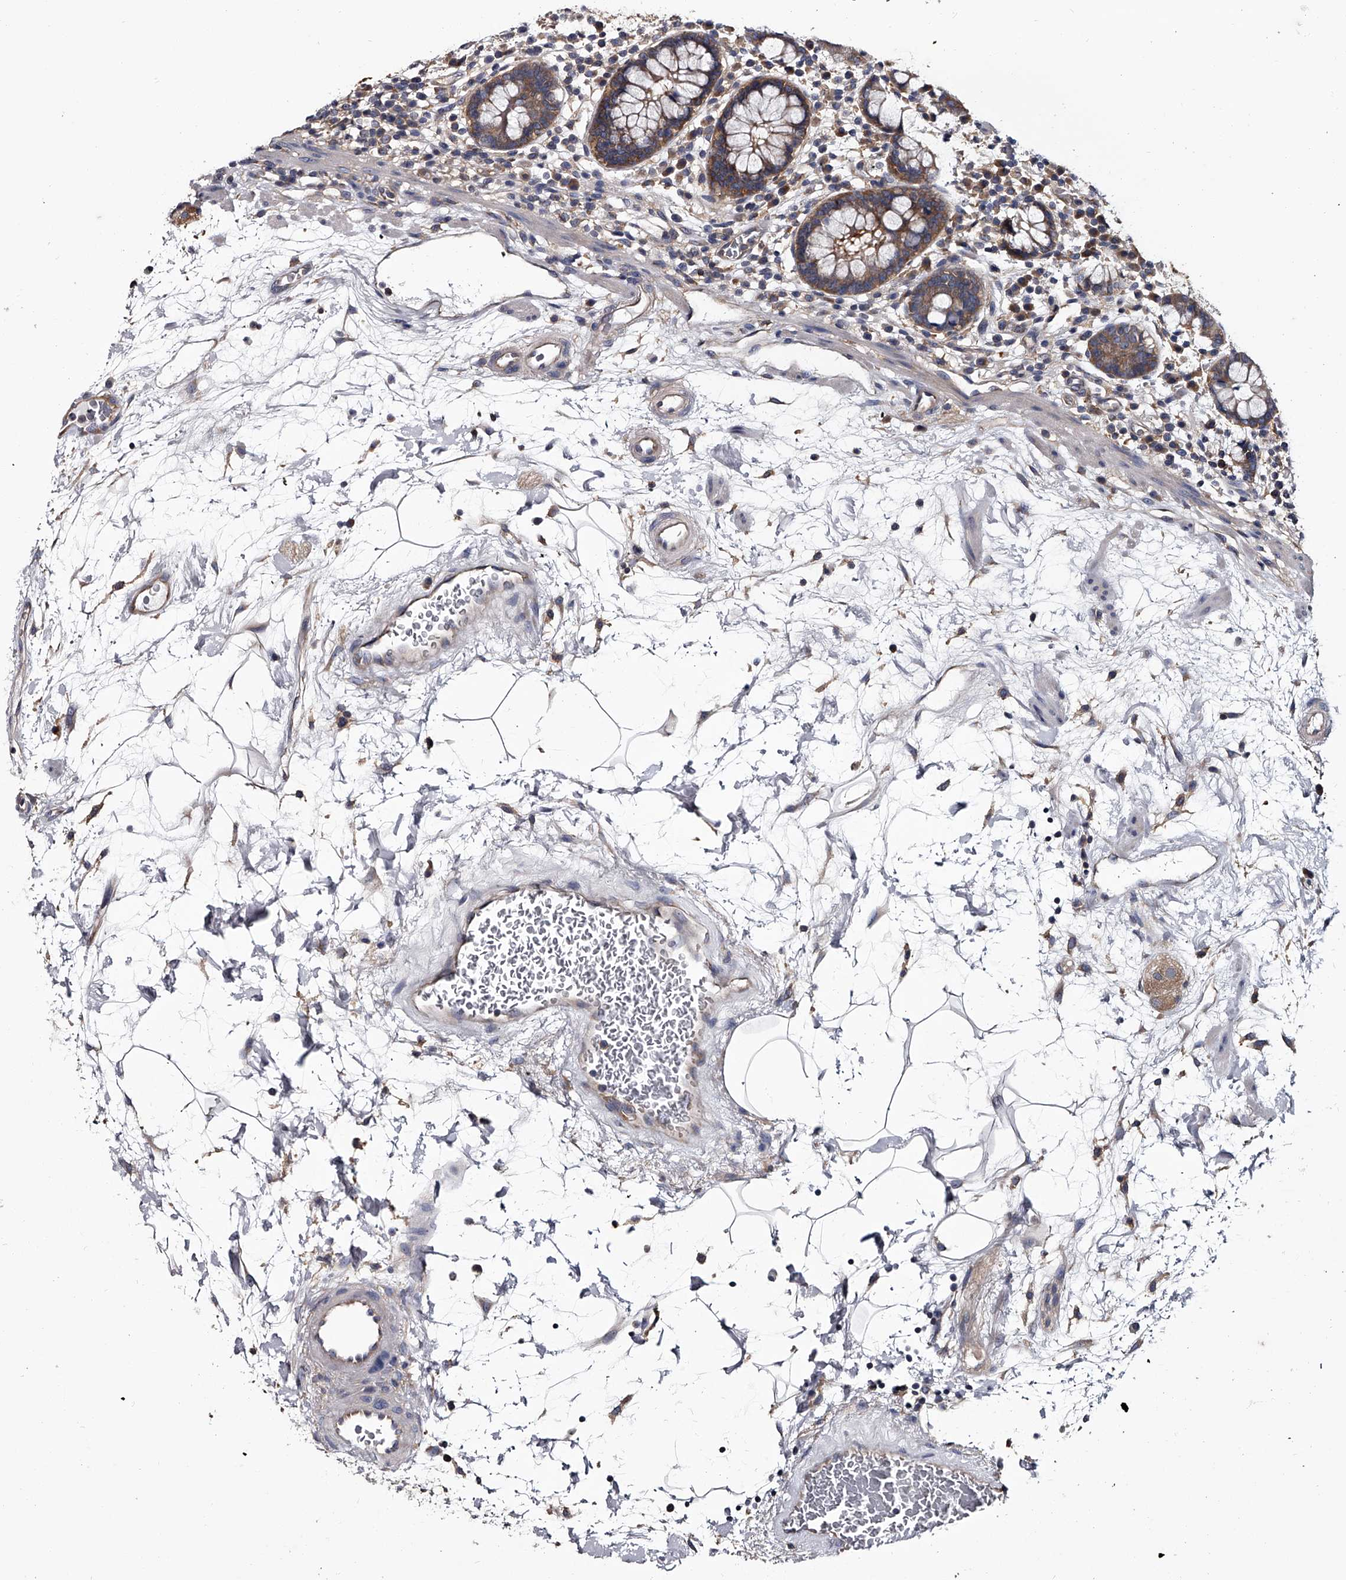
{"staining": {"intensity": "weak", "quantity": ">75%", "location": "cytoplasmic/membranous"}, "tissue": "colon", "cell_type": "Endothelial cells", "image_type": "normal", "snomed": [{"axis": "morphology", "description": "Normal tissue, NOS"}, {"axis": "topography", "description": "Colon"}], "caption": "A brown stain shows weak cytoplasmic/membranous staining of a protein in endothelial cells of unremarkable human colon. Immunohistochemistry stains the protein of interest in brown and the nuclei are stained blue.", "gene": "GAPVD1", "patient": {"sex": "female", "age": 79}}